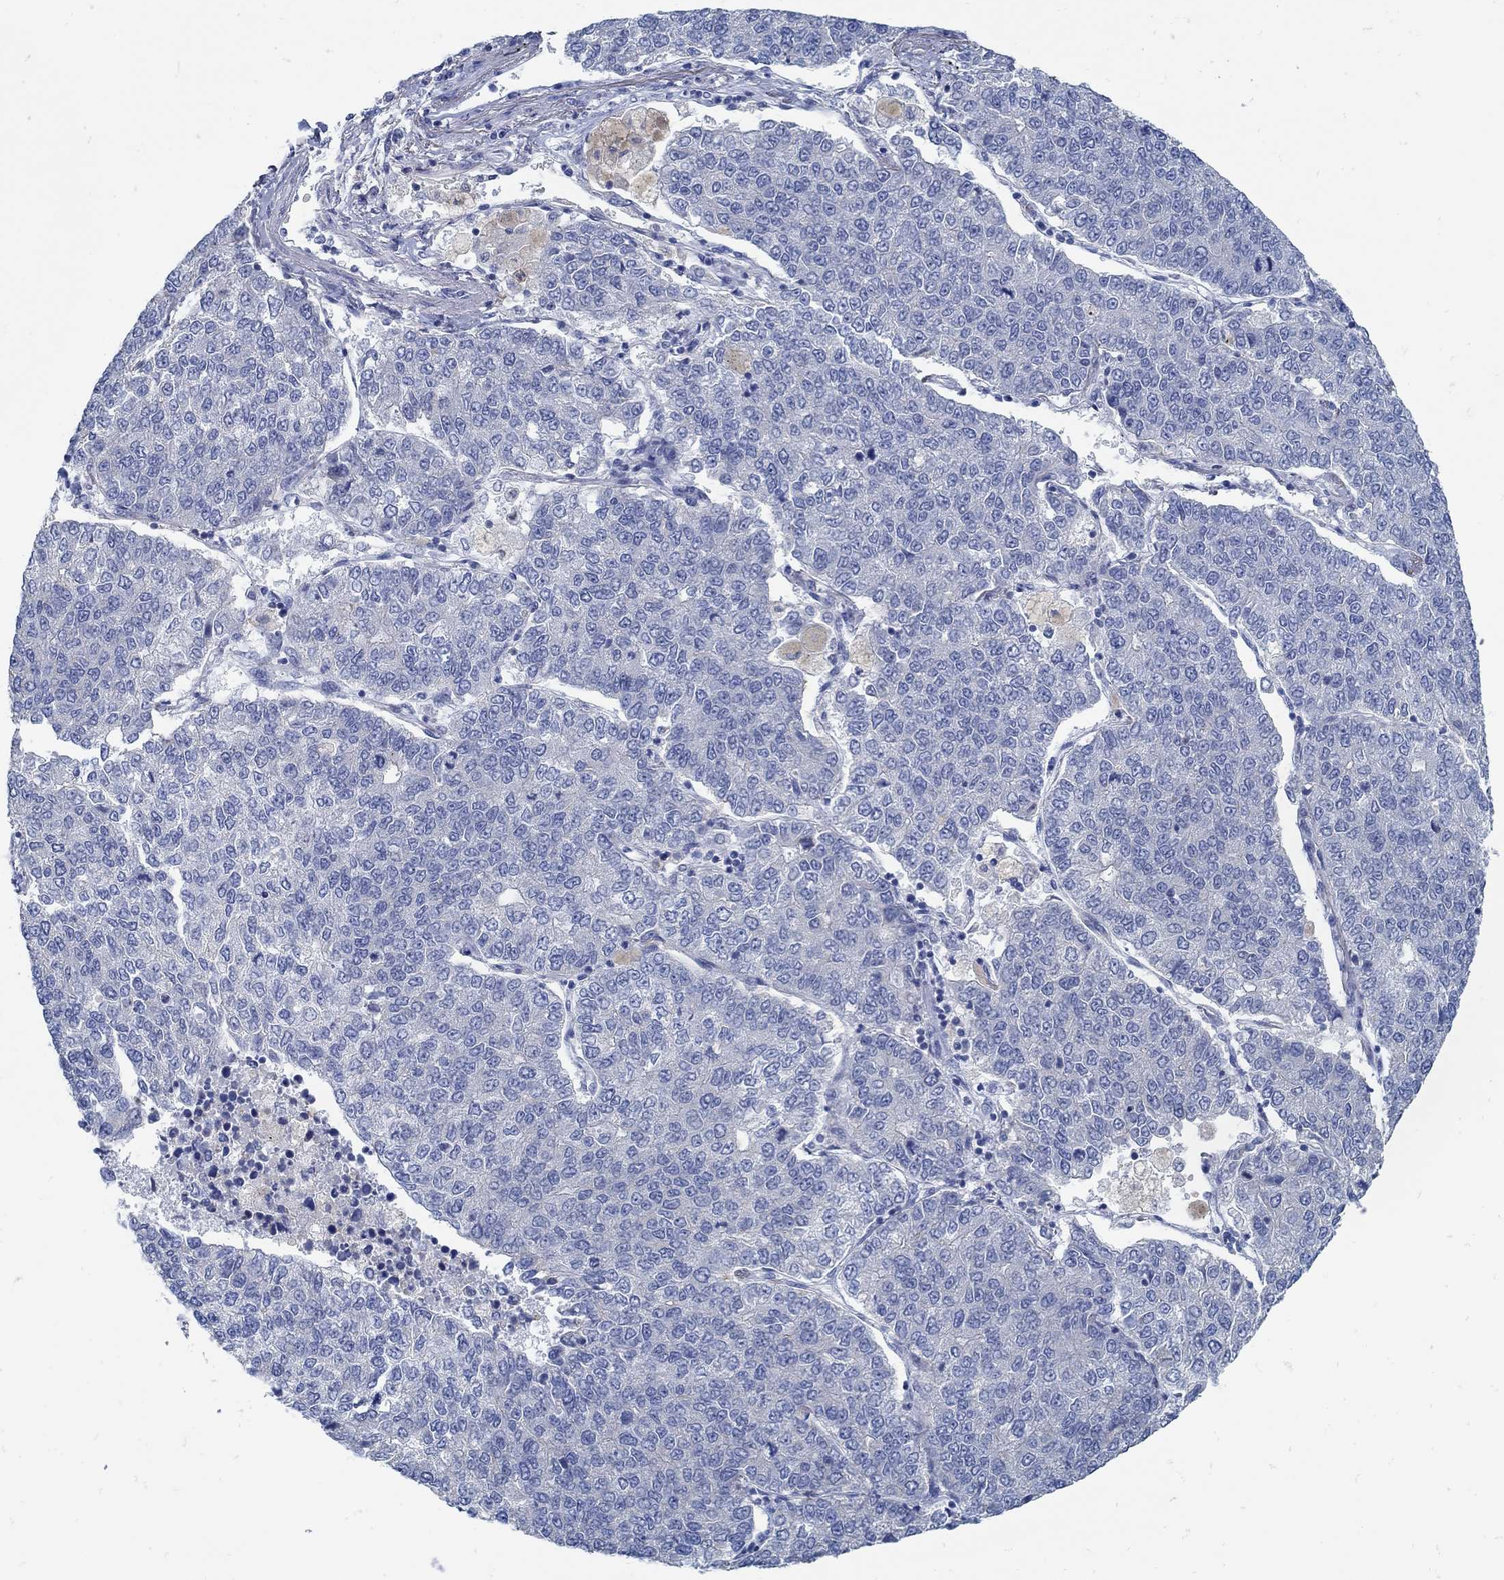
{"staining": {"intensity": "negative", "quantity": "none", "location": "none"}, "tissue": "lung cancer", "cell_type": "Tumor cells", "image_type": "cancer", "snomed": [{"axis": "morphology", "description": "Adenocarcinoma, NOS"}, {"axis": "topography", "description": "Lung"}], "caption": "Photomicrograph shows no significant protein positivity in tumor cells of lung cancer.", "gene": "ZFAND4", "patient": {"sex": "male", "age": 49}}